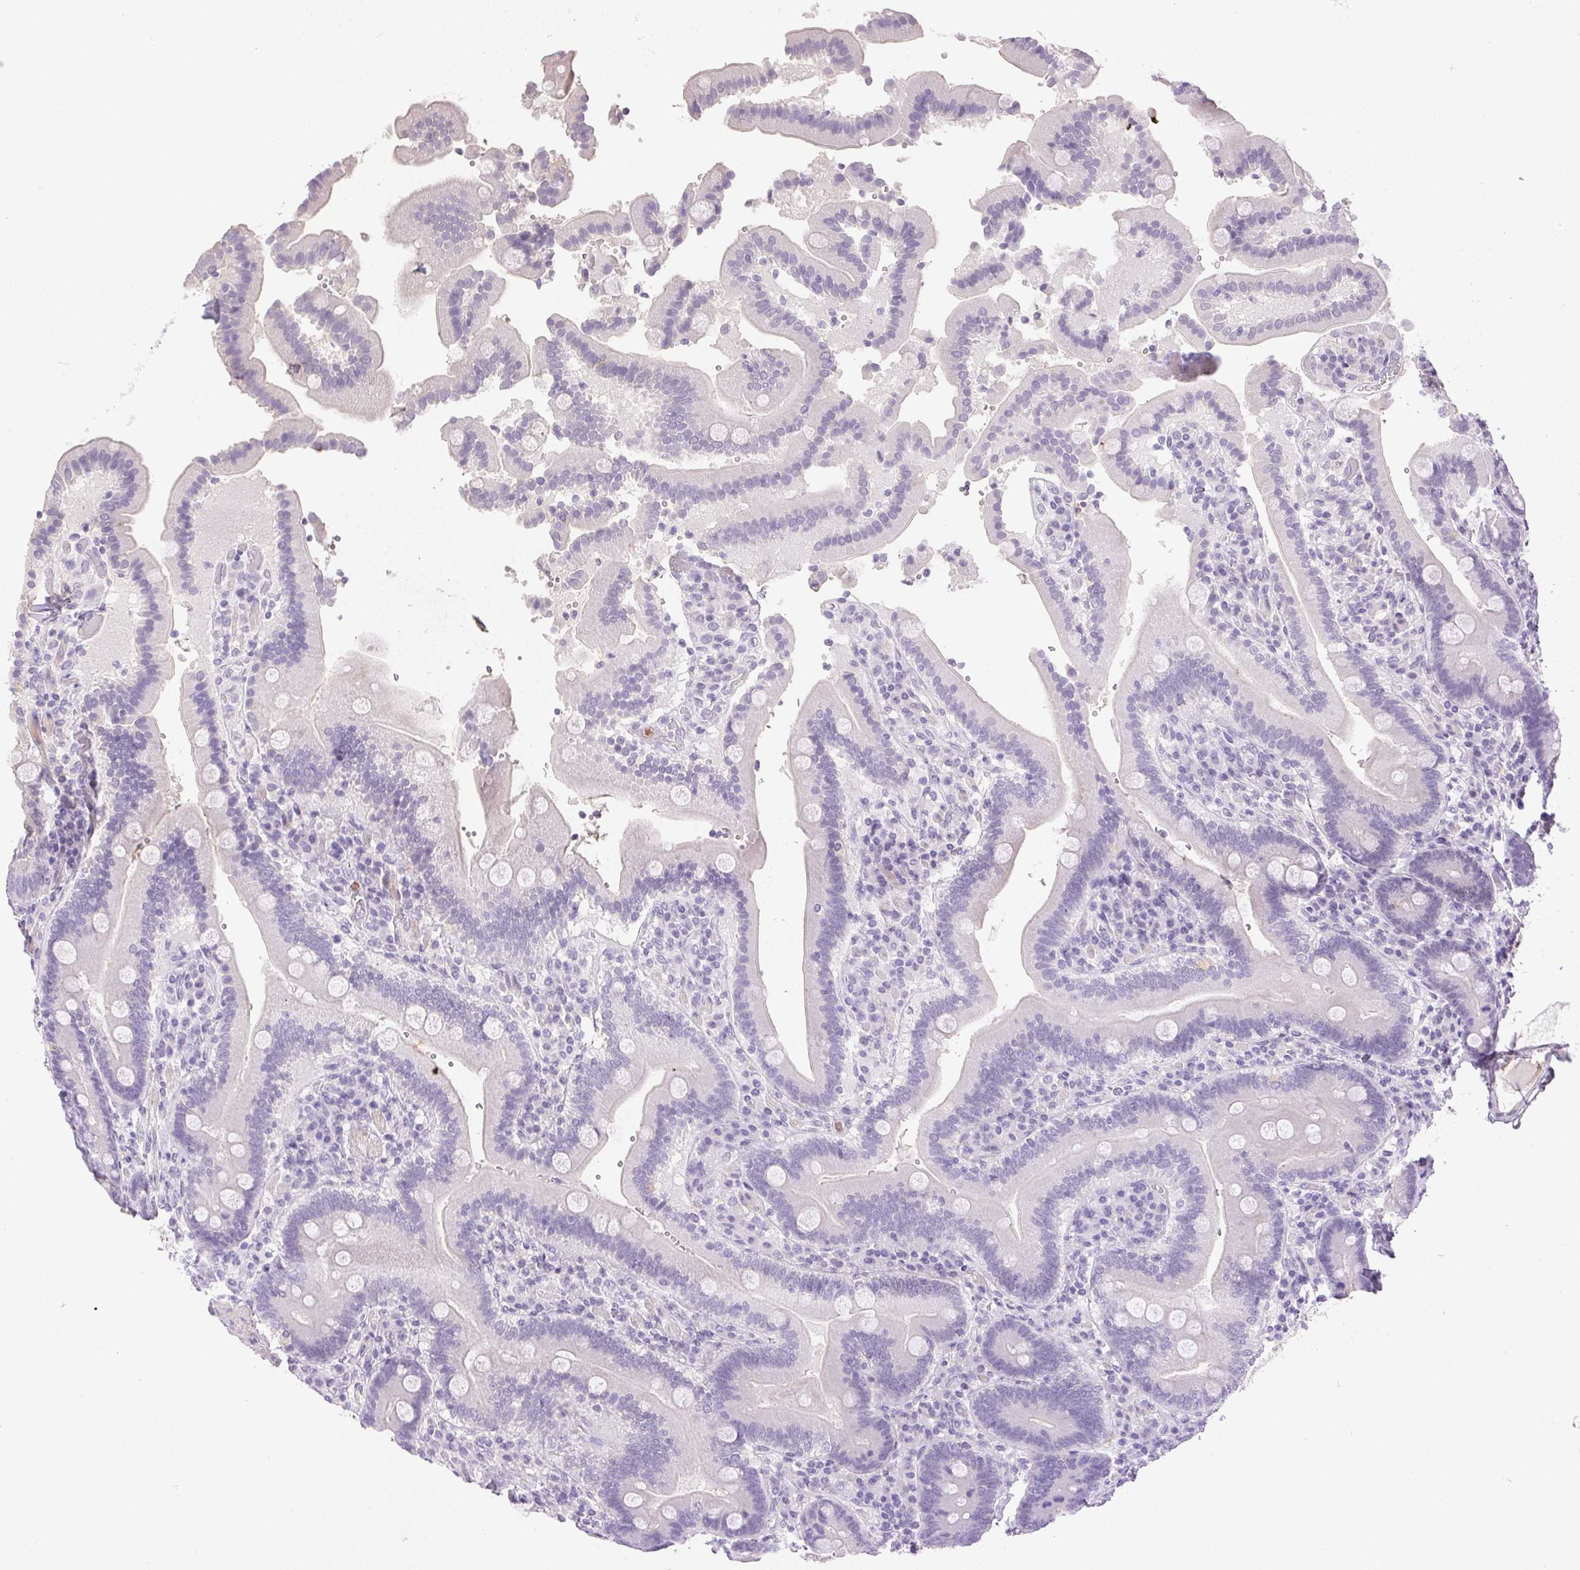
{"staining": {"intensity": "negative", "quantity": "none", "location": "none"}, "tissue": "duodenum", "cell_type": "Glandular cells", "image_type": "normal", "snomed": [{"axis": "morphology", "description": "Normal tissue, NOS"}, {"axis": "topography", "description": "Duodenum"}], "caption": "Image shows no protein expression in glandular cells of normal duodenum.", "gene": "EMX2", "patient": {"sex": "female", "age": 62}}